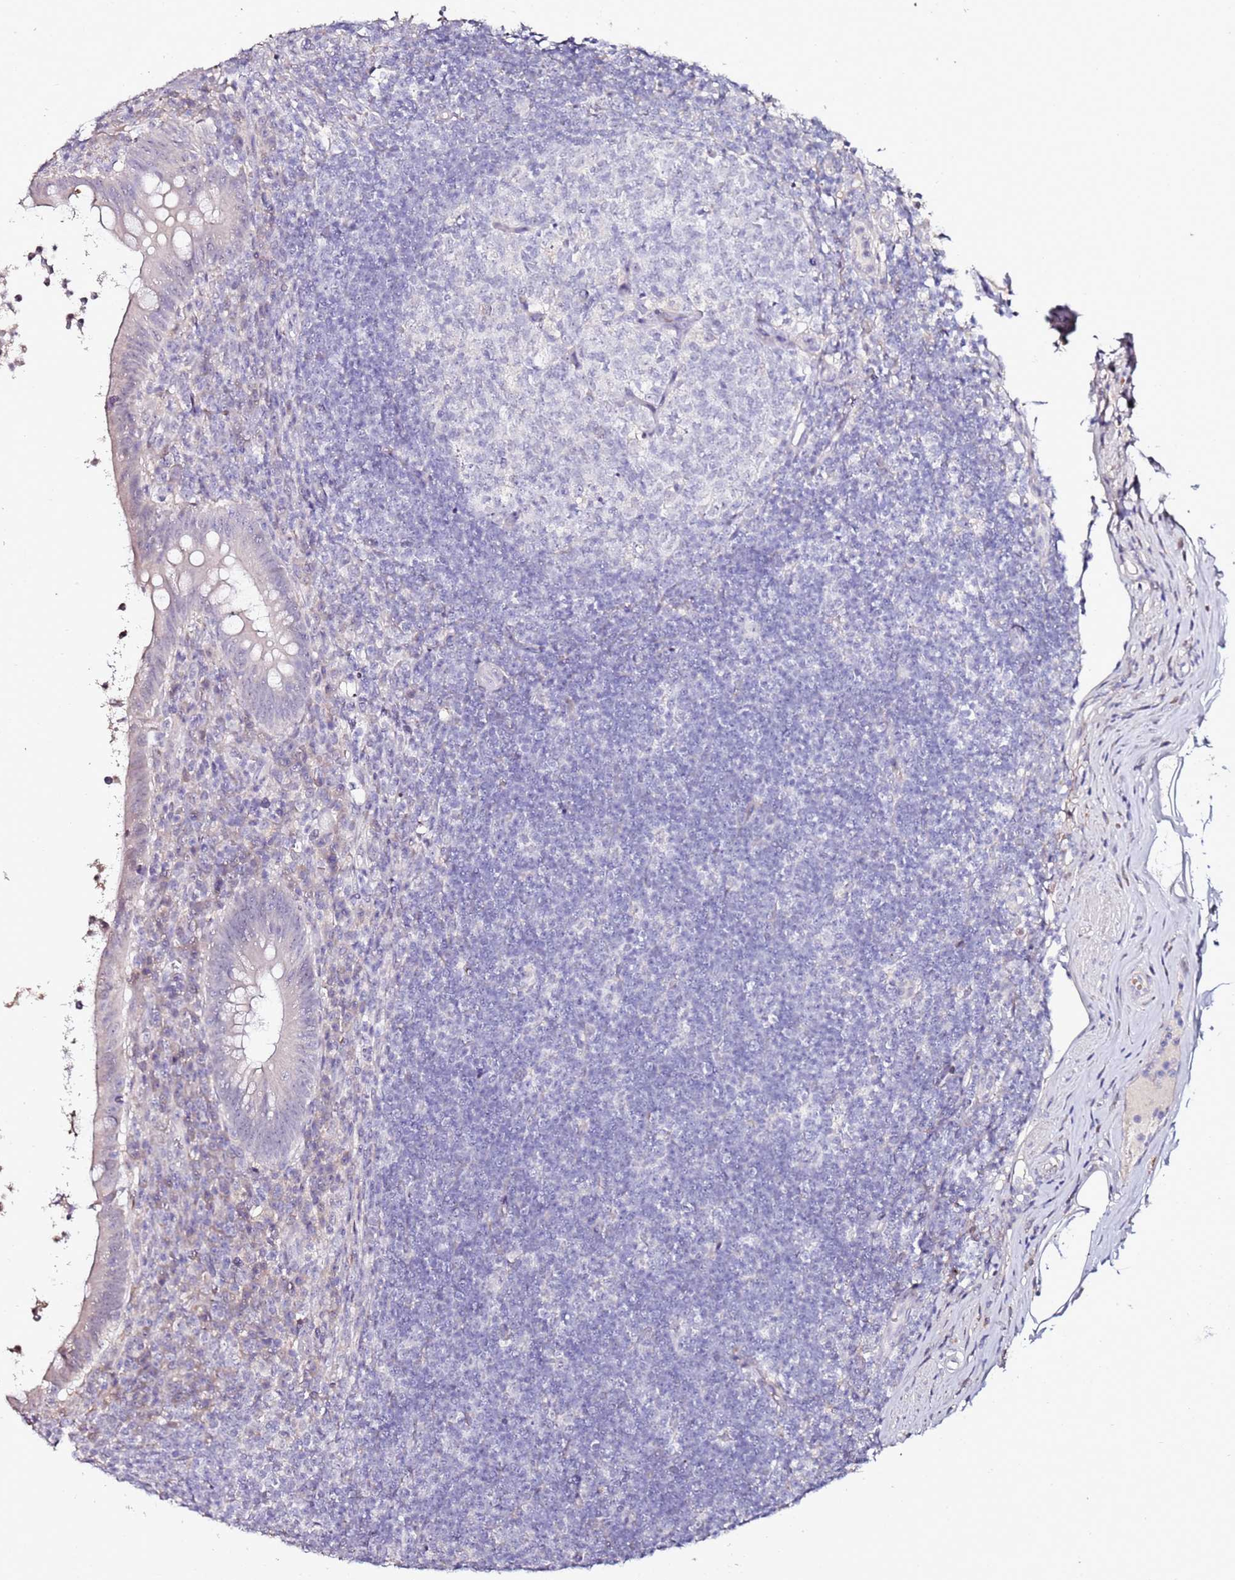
{"staining": {"intensity": "negative", "quantity": "none", "location": "none"}, "tissue": "appendix", "cell_type": "Glandular cells", "image_type": "normal", "snomed": [{"axis": "morphology", "description": "Normal tissue, NOS"}, {"axis": "topography", "description": "Appendix"}], "caption": "A photomicrograph of appendix stained for a protein displays no brown staining in glandular cells. The staining was performed using DAB to visualize the protein expression in brown, while the nuclei were stained in blue with hematoxylin (Magnification: 20x).", "gene": "C3orf80", "patient": {"sex": "female", "age": 56}}